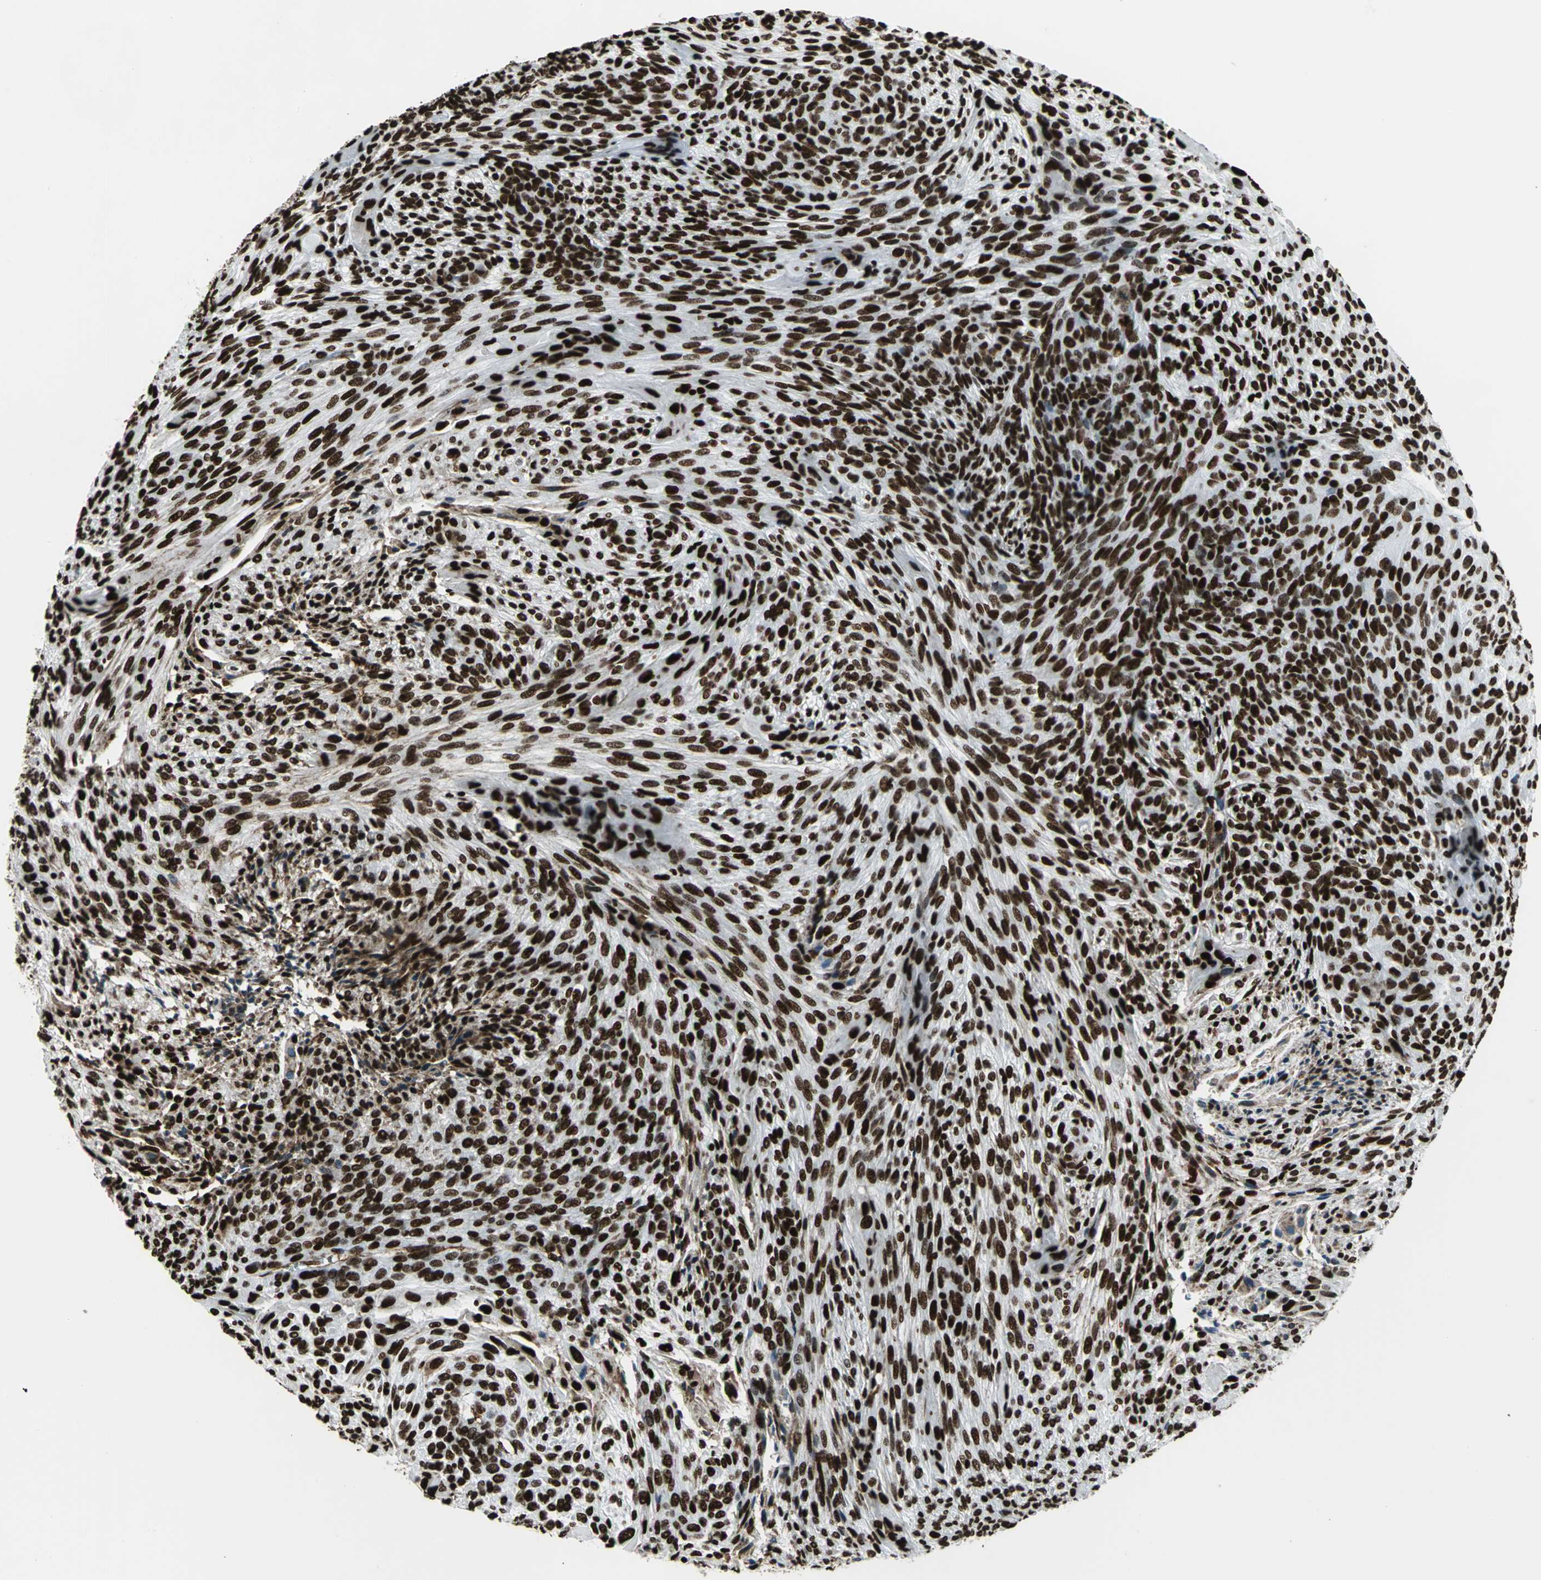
{"staining": {"intensity": "strong", "quantity": ">75%", "location": "nuclear"}, "tissue": "glioma", "cell_type": "Tumor cells", "image_type": "cancer", "snomed": [{"axis": "morphology", "description": "Glioma, malignant, High grade"}, {"axis": "topography", "description": "Cerebral cortex"}], "caption": "IHC micrograph of neoplastic tissue: human glioma stained using immunohistochemistry shows high levels of strong protein expression localized specifically in the nuclear of tumor cells, appearing as a nuclear brown color.", "gene": "APEX1", "patient": {"sex": "female", "age": 55}}